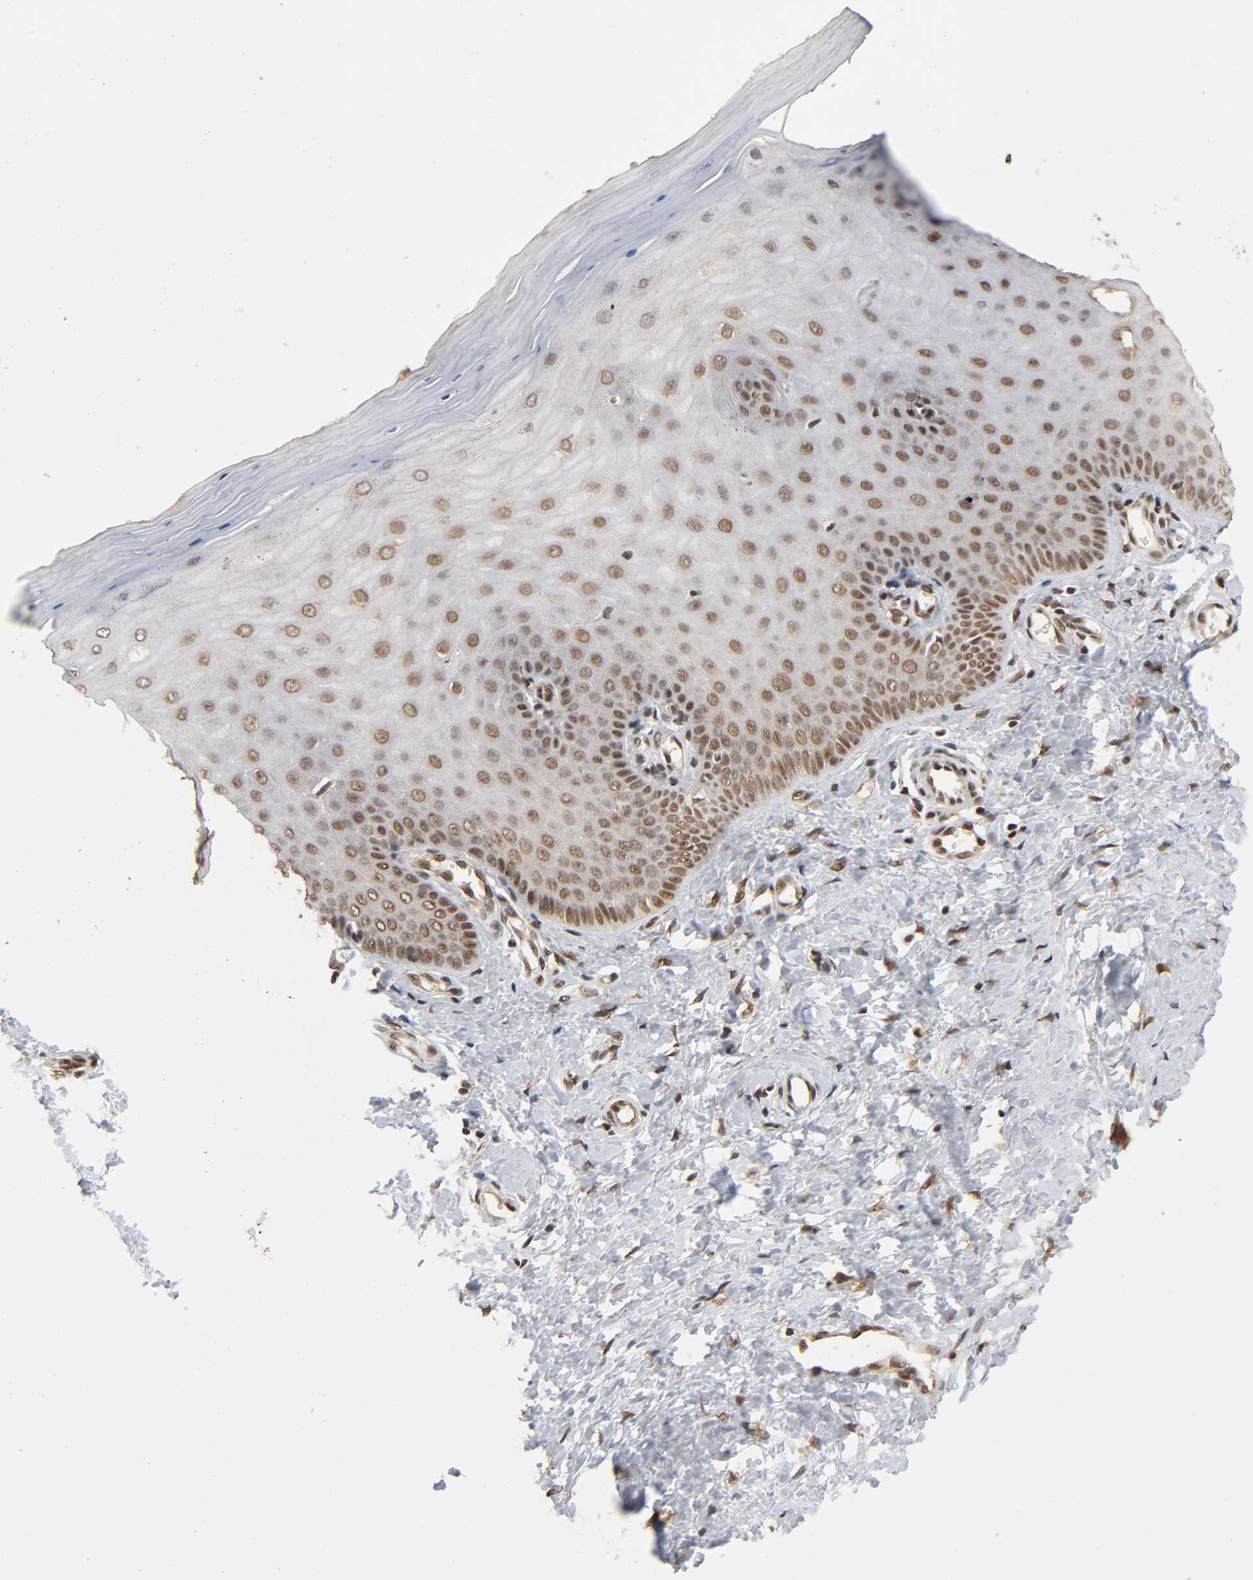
{"staining": {"intensity": "strong", "quantity": ">75%", "location": "nuclear"}, "tissue": "cervix", "cell_type": "Glandular cells", "image_type": "normal", "snomed": [{"axis": "morphology", "description": "Normal tissue, NOS"}, {"axis": "topography", "description": "Cervix"}], "caption": "IHC image of benign cervix: human cervix stained using immunohistochemistry shows high levels of strong protein expression localized specifically in the nuclear of glandular cells, appearing as a nuclear brown color.", "gene": "ZNF384", "patient": {"sex": "female", "age": 55}}